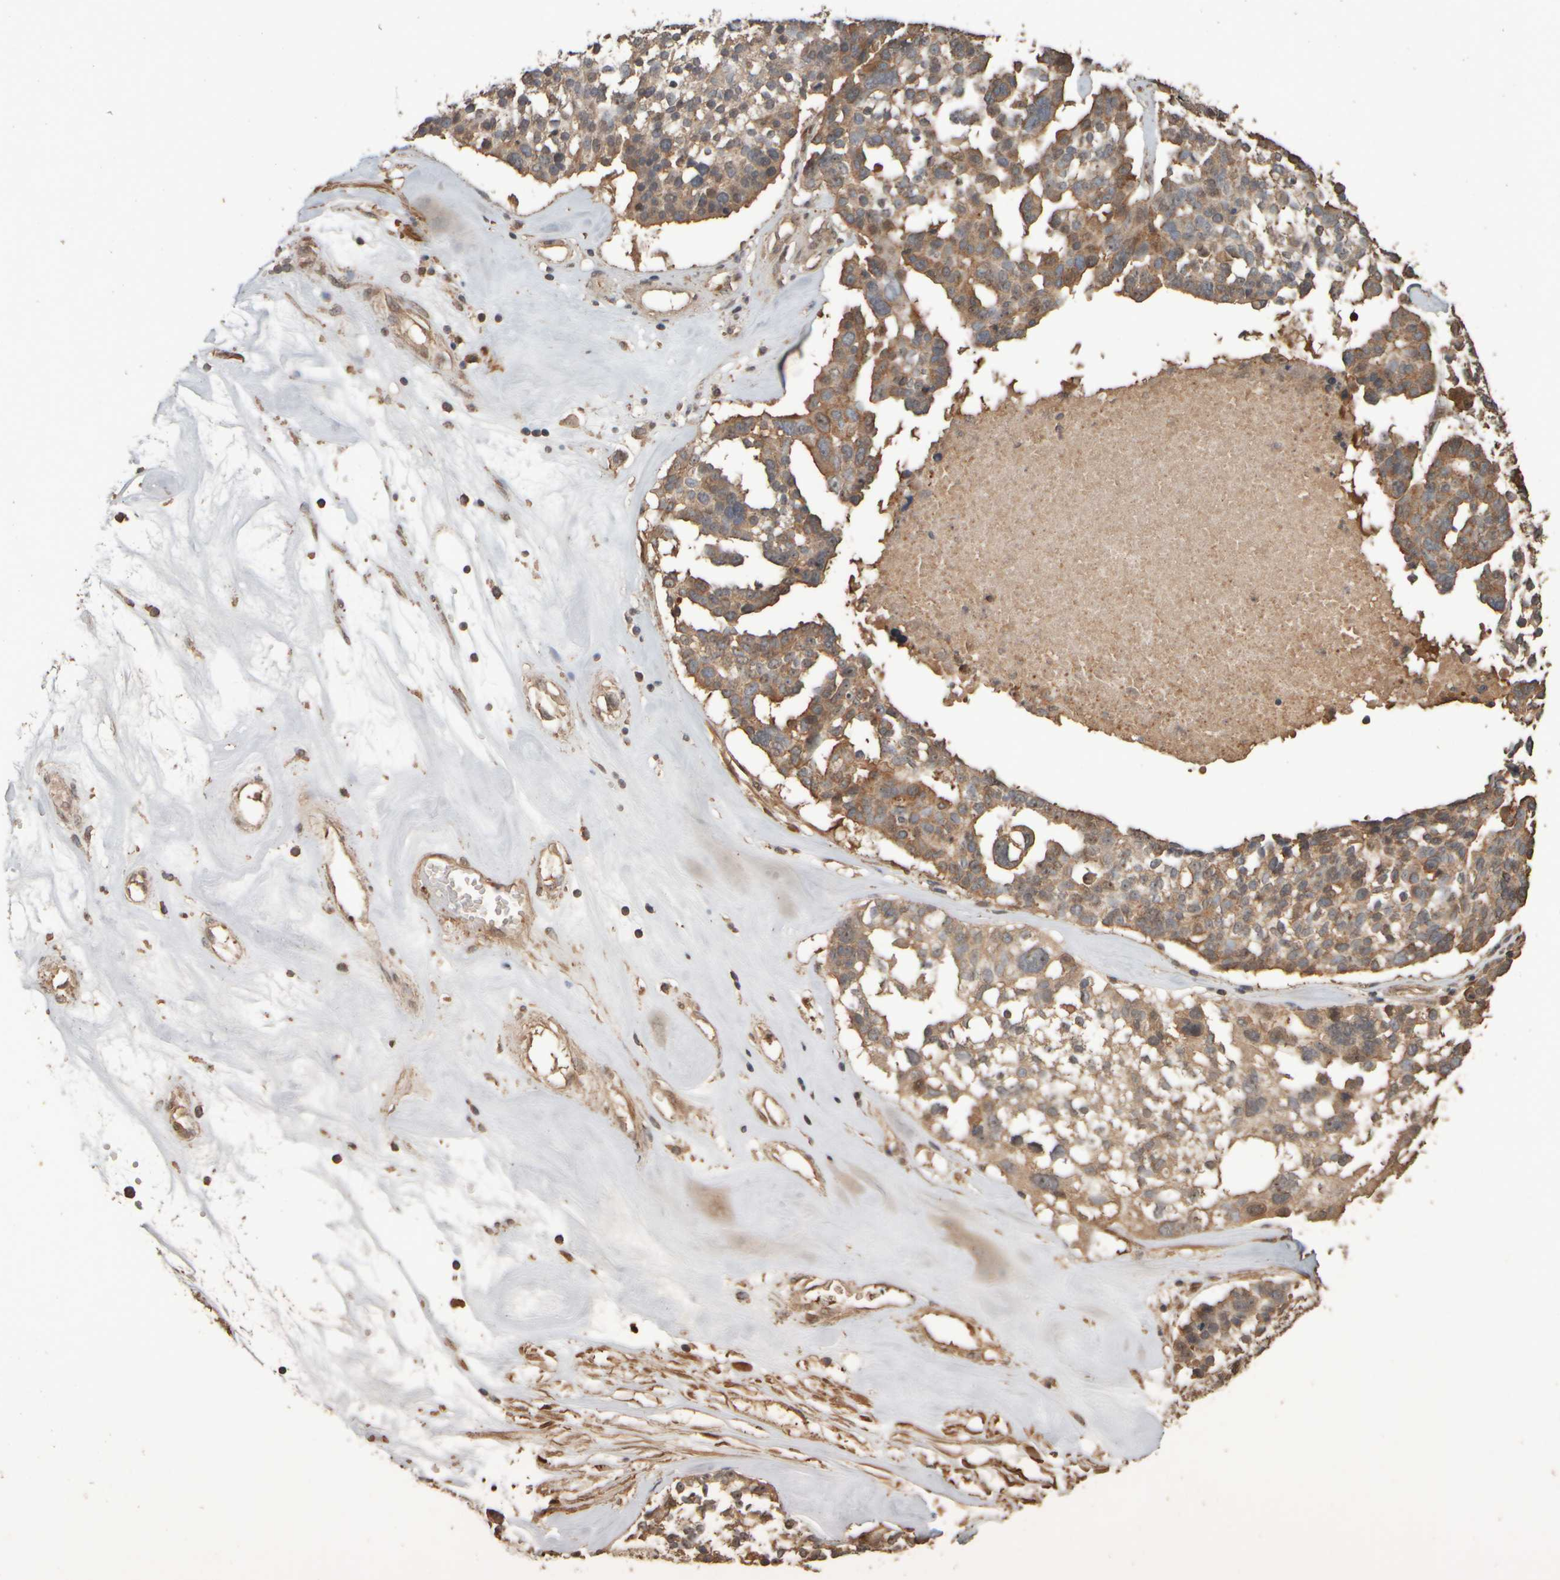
{"staining": {"intensity": "moderate", "quantity": "<25%", "location": "cytoplasmic/membranous"}, "tissue": "ovarian cancer", "cell_type": "Tumor cells", "image_type": "cancer", "snomed": [{"axis": "morphology", "description": "Cystadenocarcinoma, serous, NOS"}, {"axis": "topography", "description": "Ovary"}], "caption": "A high-resolution image shows immunohistochemistry staining of ovarian serous cystadenocarcinoma, which displays moderate cytoplasmic/membranous staining in about <25% of tumor cells.", "gene": "SPHK1", "patient": {"sex": "female", "age": 59}}